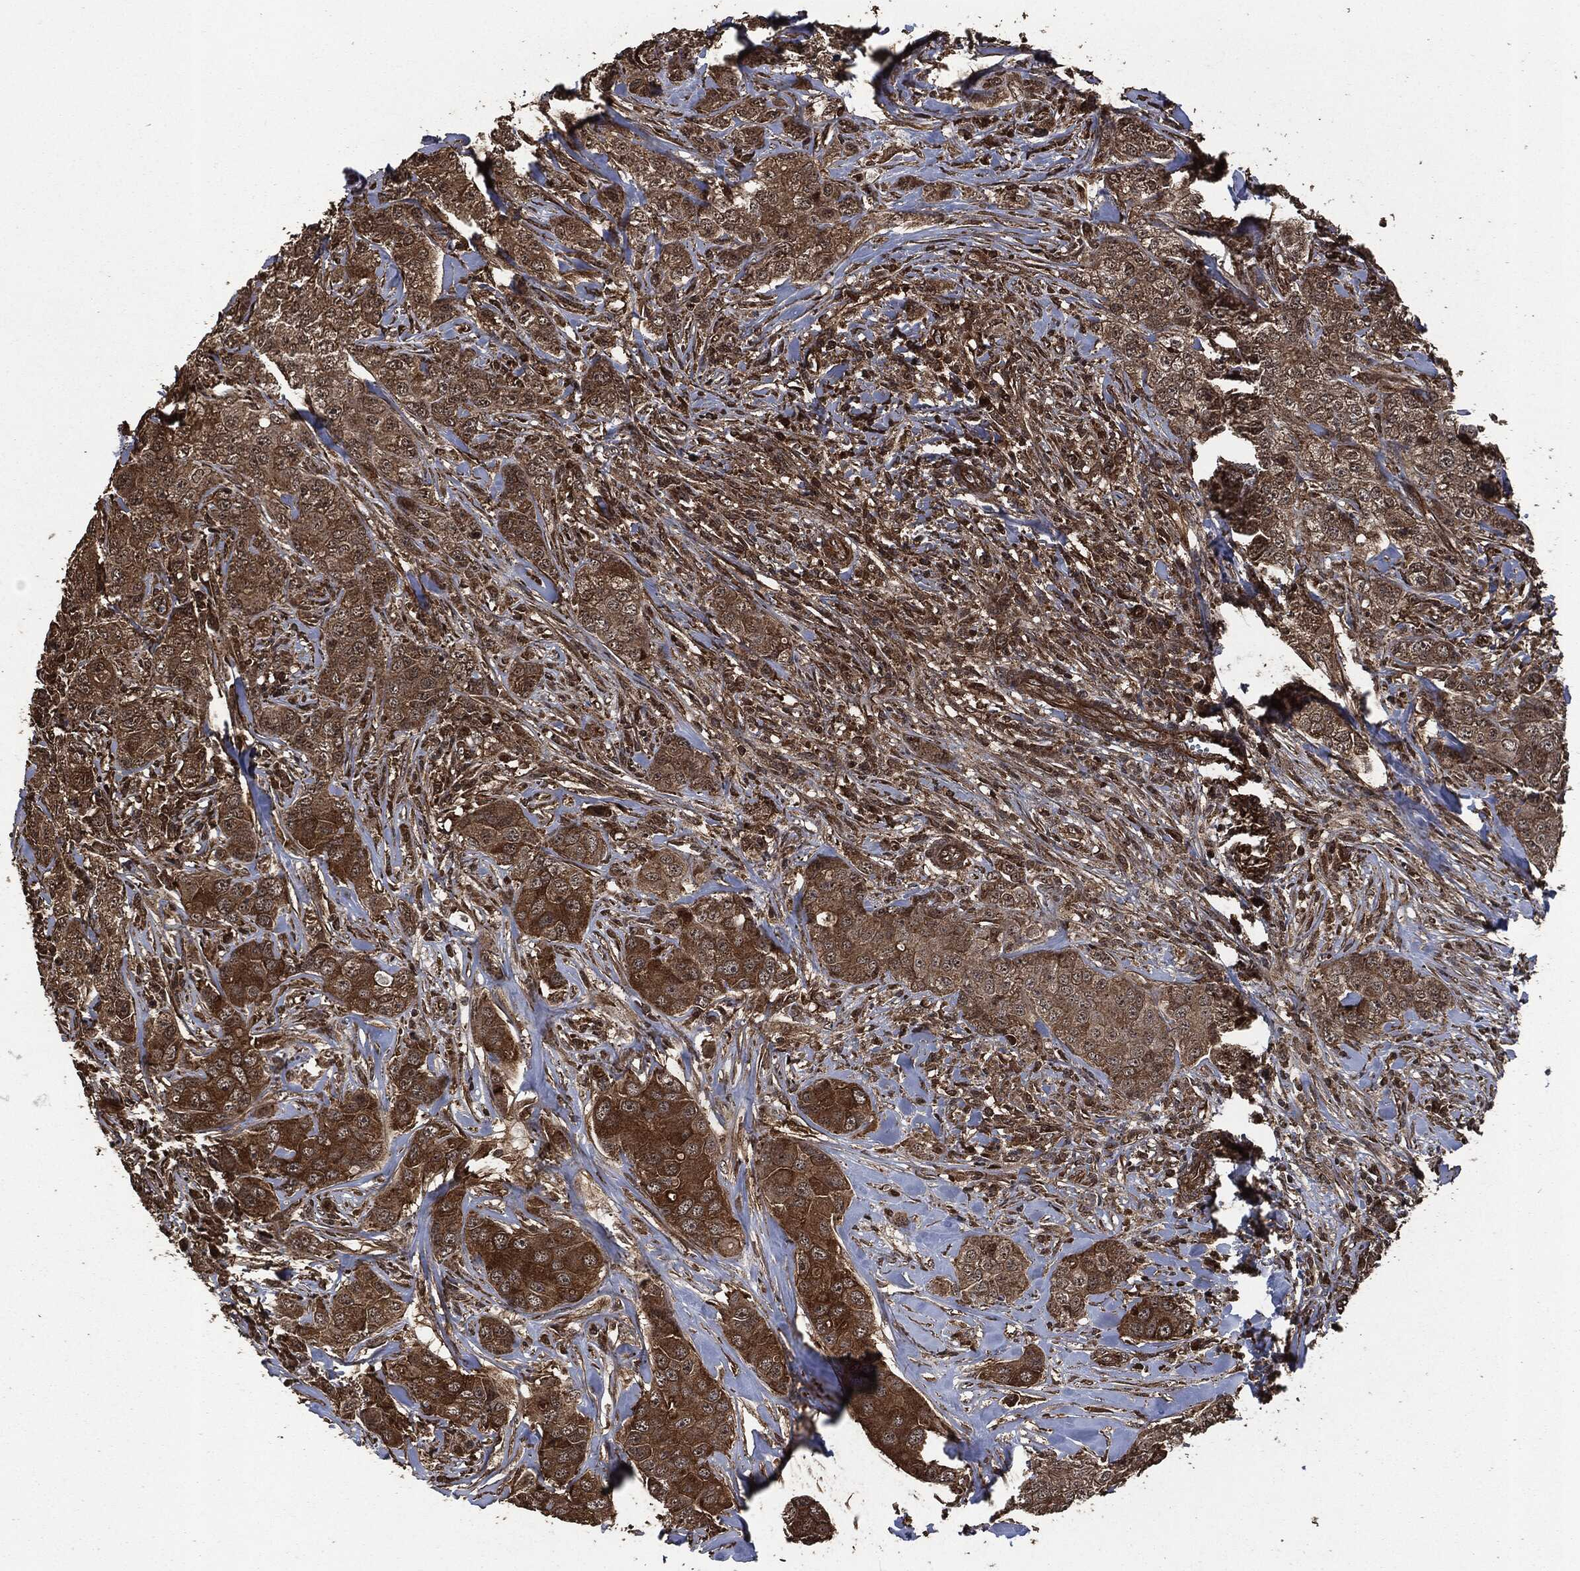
{"staining": {"intensity": "moderate", "quantity": ">75%", "location": "cytoplasmic/membranous"}, "tissue": "breast cancer", "cell_type": "Tumor cells", "image_type": "cancer", "snomed": [{"axis": "morphology", "description": "Duct carcinoma"}, {"axis": "topography", "description": "Breast"}], "caption": "Approximately >75% of tumor cells in human infiltrating ductal carcinoma (breast) demonstrate moderate cytoplasmic/membranous protein positivity as visualized by brown immunohistochemical staining.", "gene": "HRAS", "patient": {"sex": "female", "age": 43}}